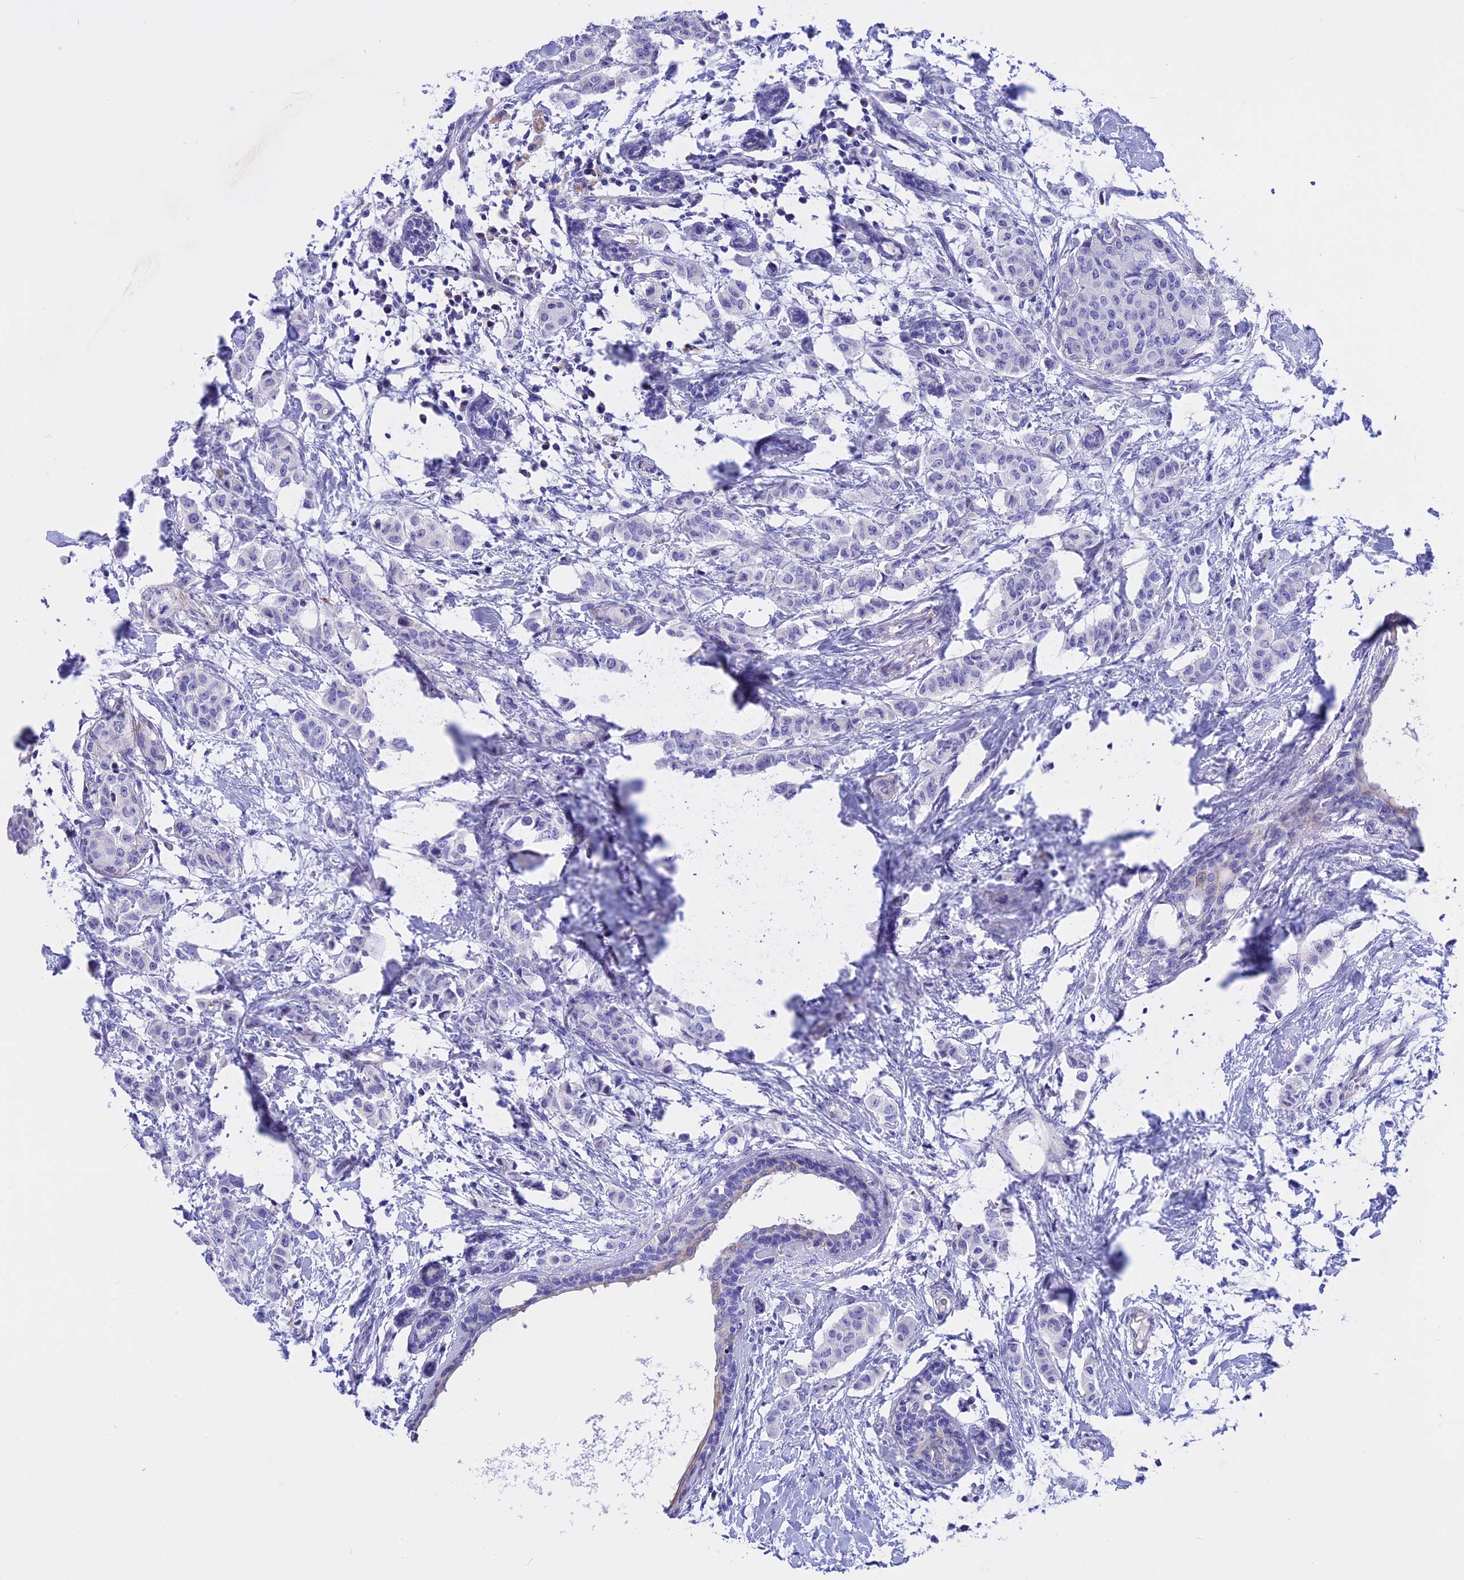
{"staining": {"intensity": "negative", "quantity": "none", "location": "none"}, "tissue": "breast cancer", "cell_type": "Tumor cells", "image_type": "cancer", "snomed": [{"axis": "morphology", "description": "Duct carcinoma"}, {"axis": "topography", "description": "Breast"}], "caption": "The micrograph demonstrates no significant positivity in tumor cells of breast invasive ductal carcinoma.", "gene": "TMEM138", "patient": {"sex": "female", "age": 40}}